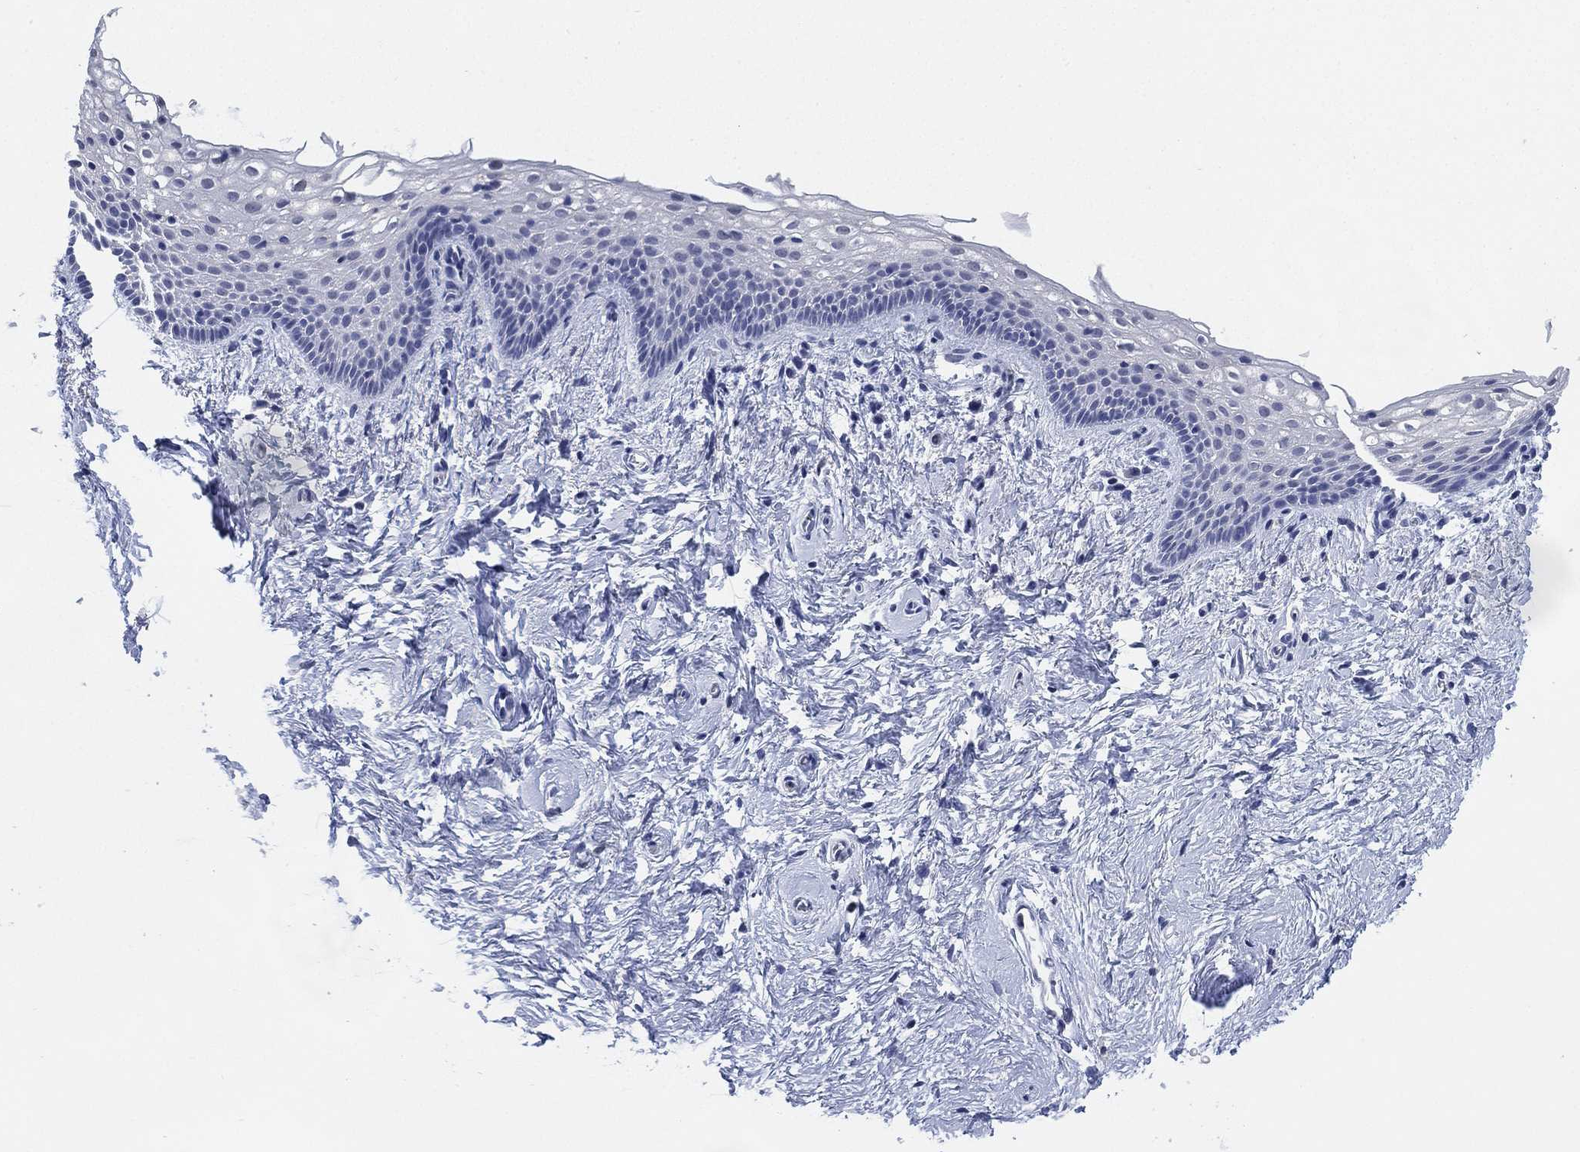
{"staining": {"intensity": "negative", "quantity": "none", "location": "none"}, "tissue": "vagina", "cell_type": "Squamous epithelial cells", "image_type": "normal", "snomed": [{"axis": "morphology", "description": "Normal tissue, NOS"}, {"axis": "topography", "description": "Vagina"}], "caption": "Micrograph shows no significant protein positivity in squamous epithelial cells of benign vagina. (DAB (3,3'-diaminobenzidine) immunohistochemistry, high magnification).", "gene": "IYD", "patient": {"sex": "female", "age": 61}}